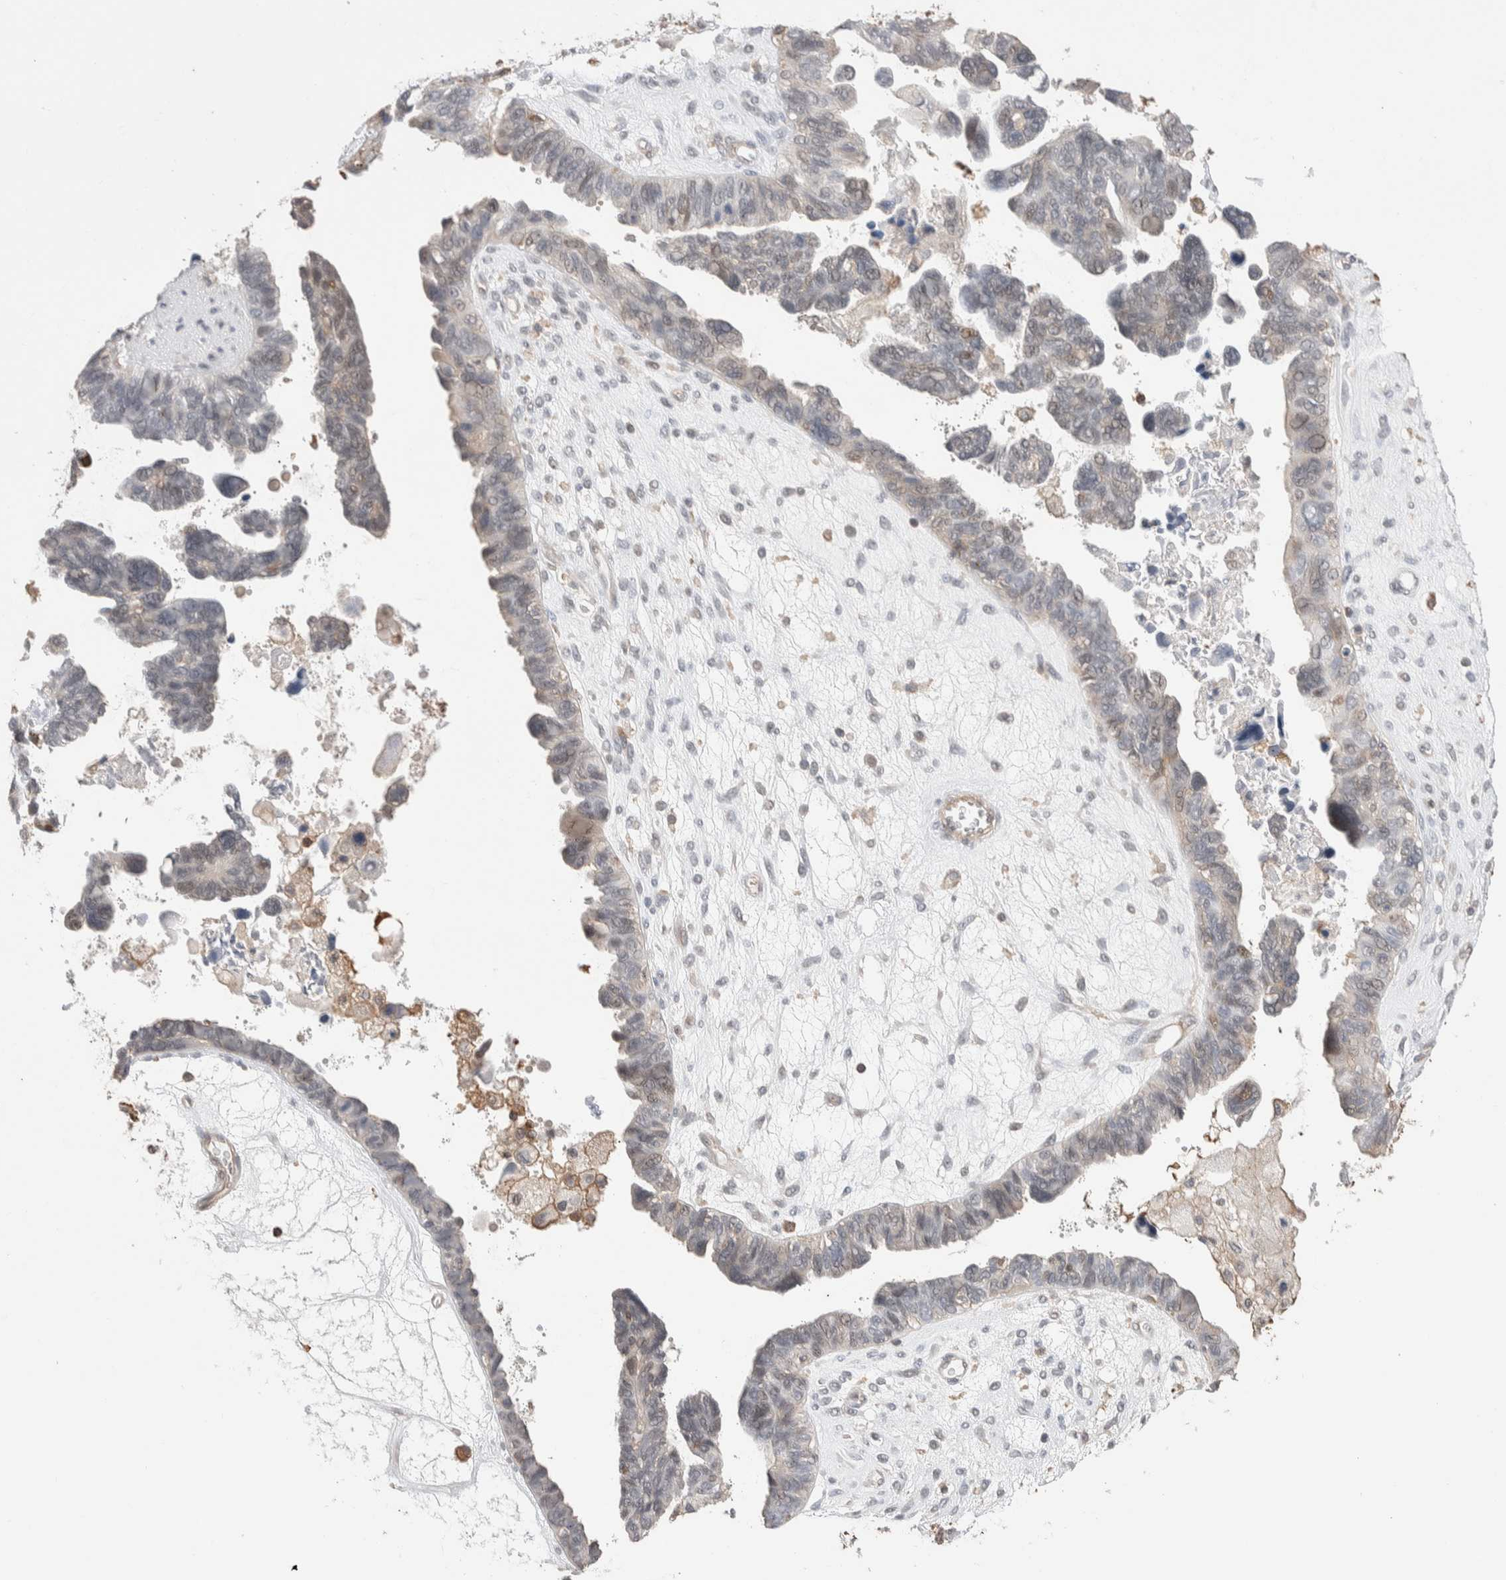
{"staining": {"intensity": "negative", "quantity": "none", "location": "none"}, "tissue": "ovarian cancer", "cell_type": "Tumor cells", "image_type": "cancer", "snomed": [{"axis": "morphology", "description": "Cystadenocarcinoma, serous, NOS"}, {"axis": "topography", "description": "Ovary"}], "caption": "DAB immunohistochemical staining of human ovarian cancer (serous cystadenocarcinoma) shows no significant positivity in tumor cells. (Immunohistochemistry, brightfield microscopy, high magnification).", "gene": "ZNF704", "patient": {"sex": "female", "age": 79}}